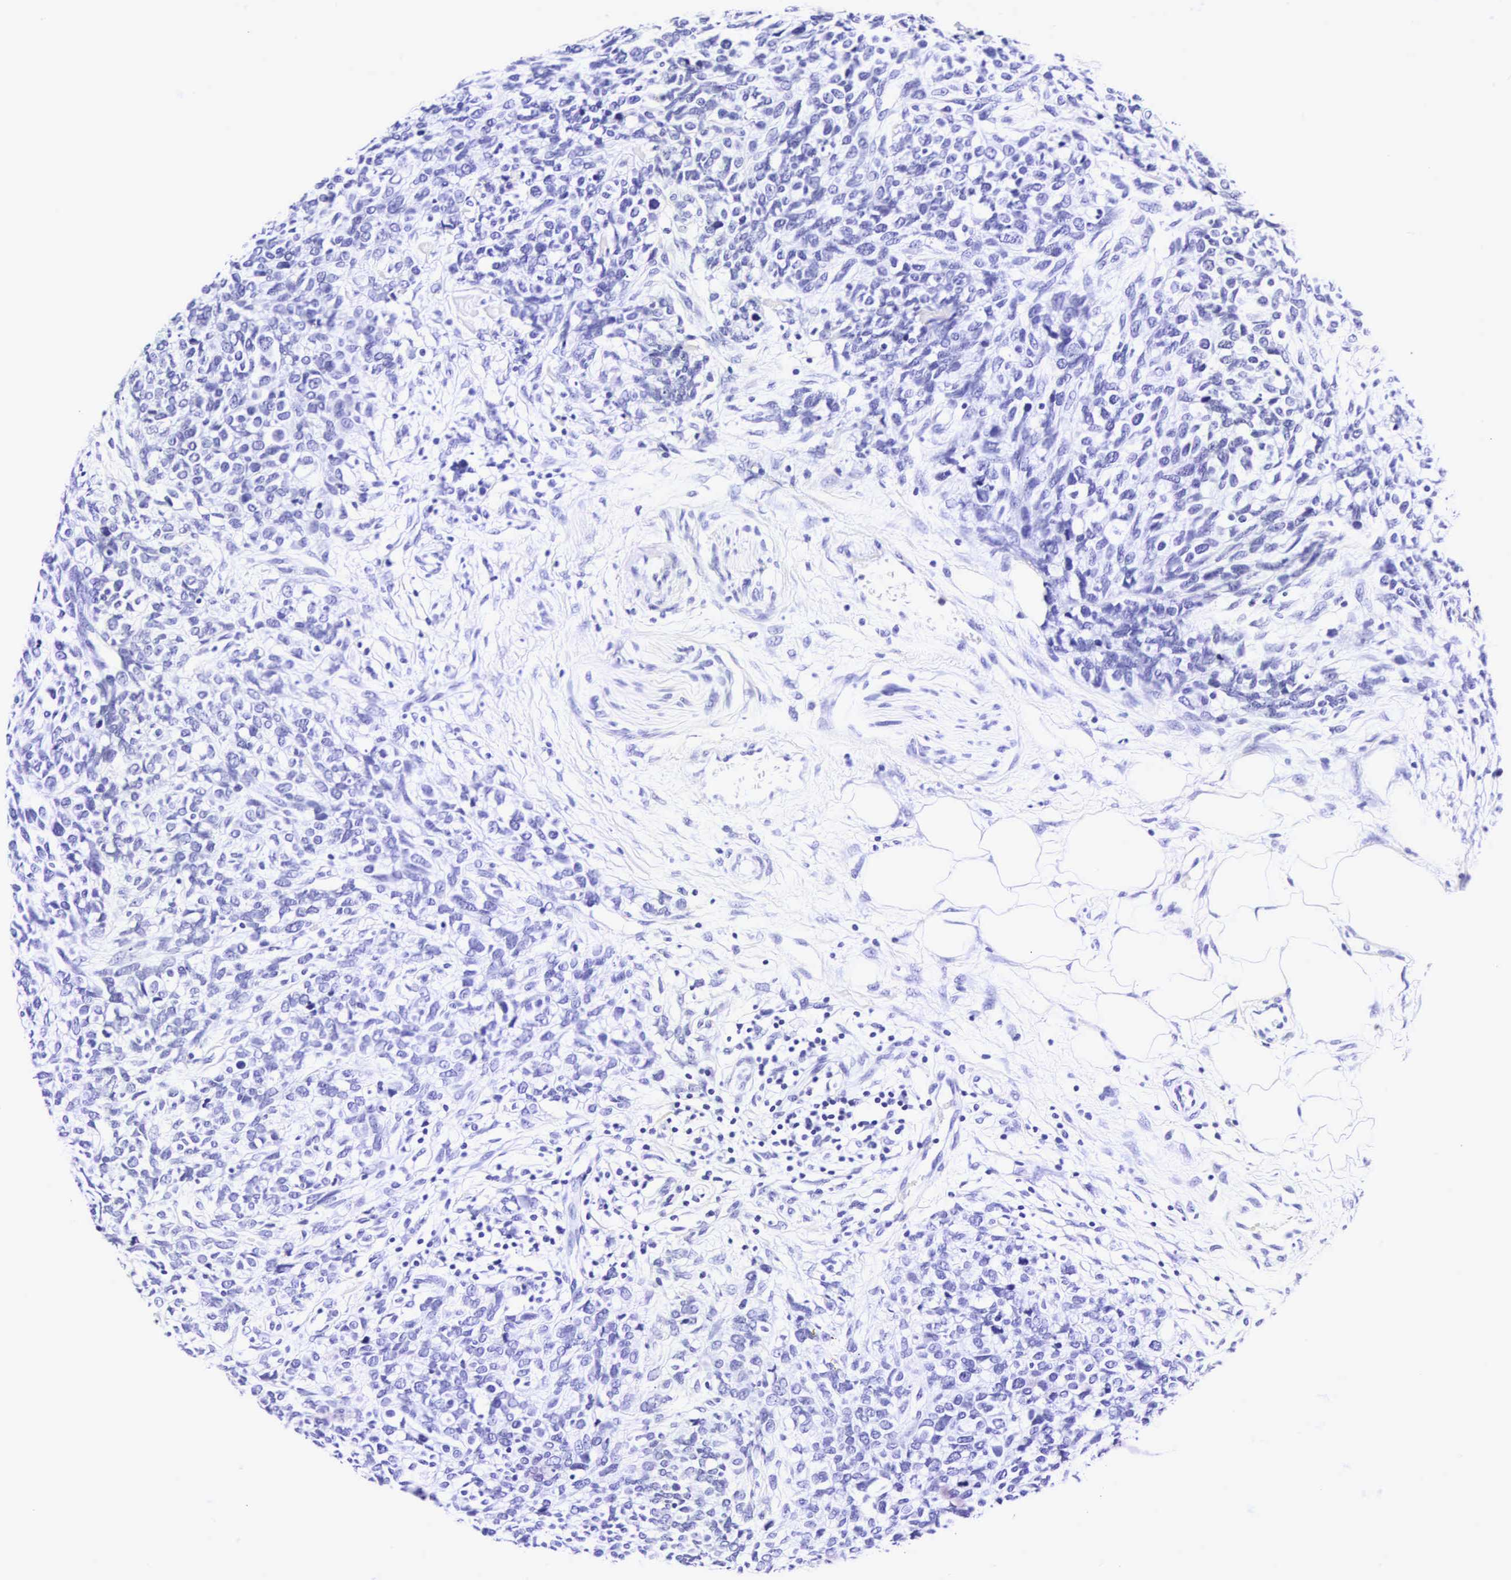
{"staining": {"intensity": "negative", "quantity": "none", "location": "none"}, "tissue": "melanoma", "cell_type": "Tumor cells", "image_type": "cancer", "snomed": [{"axis": "morphology", "description": "Malignant melanoma, NOS"}, {"axis": "topography", "description": "Skin"}], "caption": "Immunohistochemistry (IHC) photomicrograph of malignant melanoma stained for a protein (brown), which exhibits no positivity in tumor cells.", "gene": "CD1A", "patient": {"sex": "female", "age": 85}}